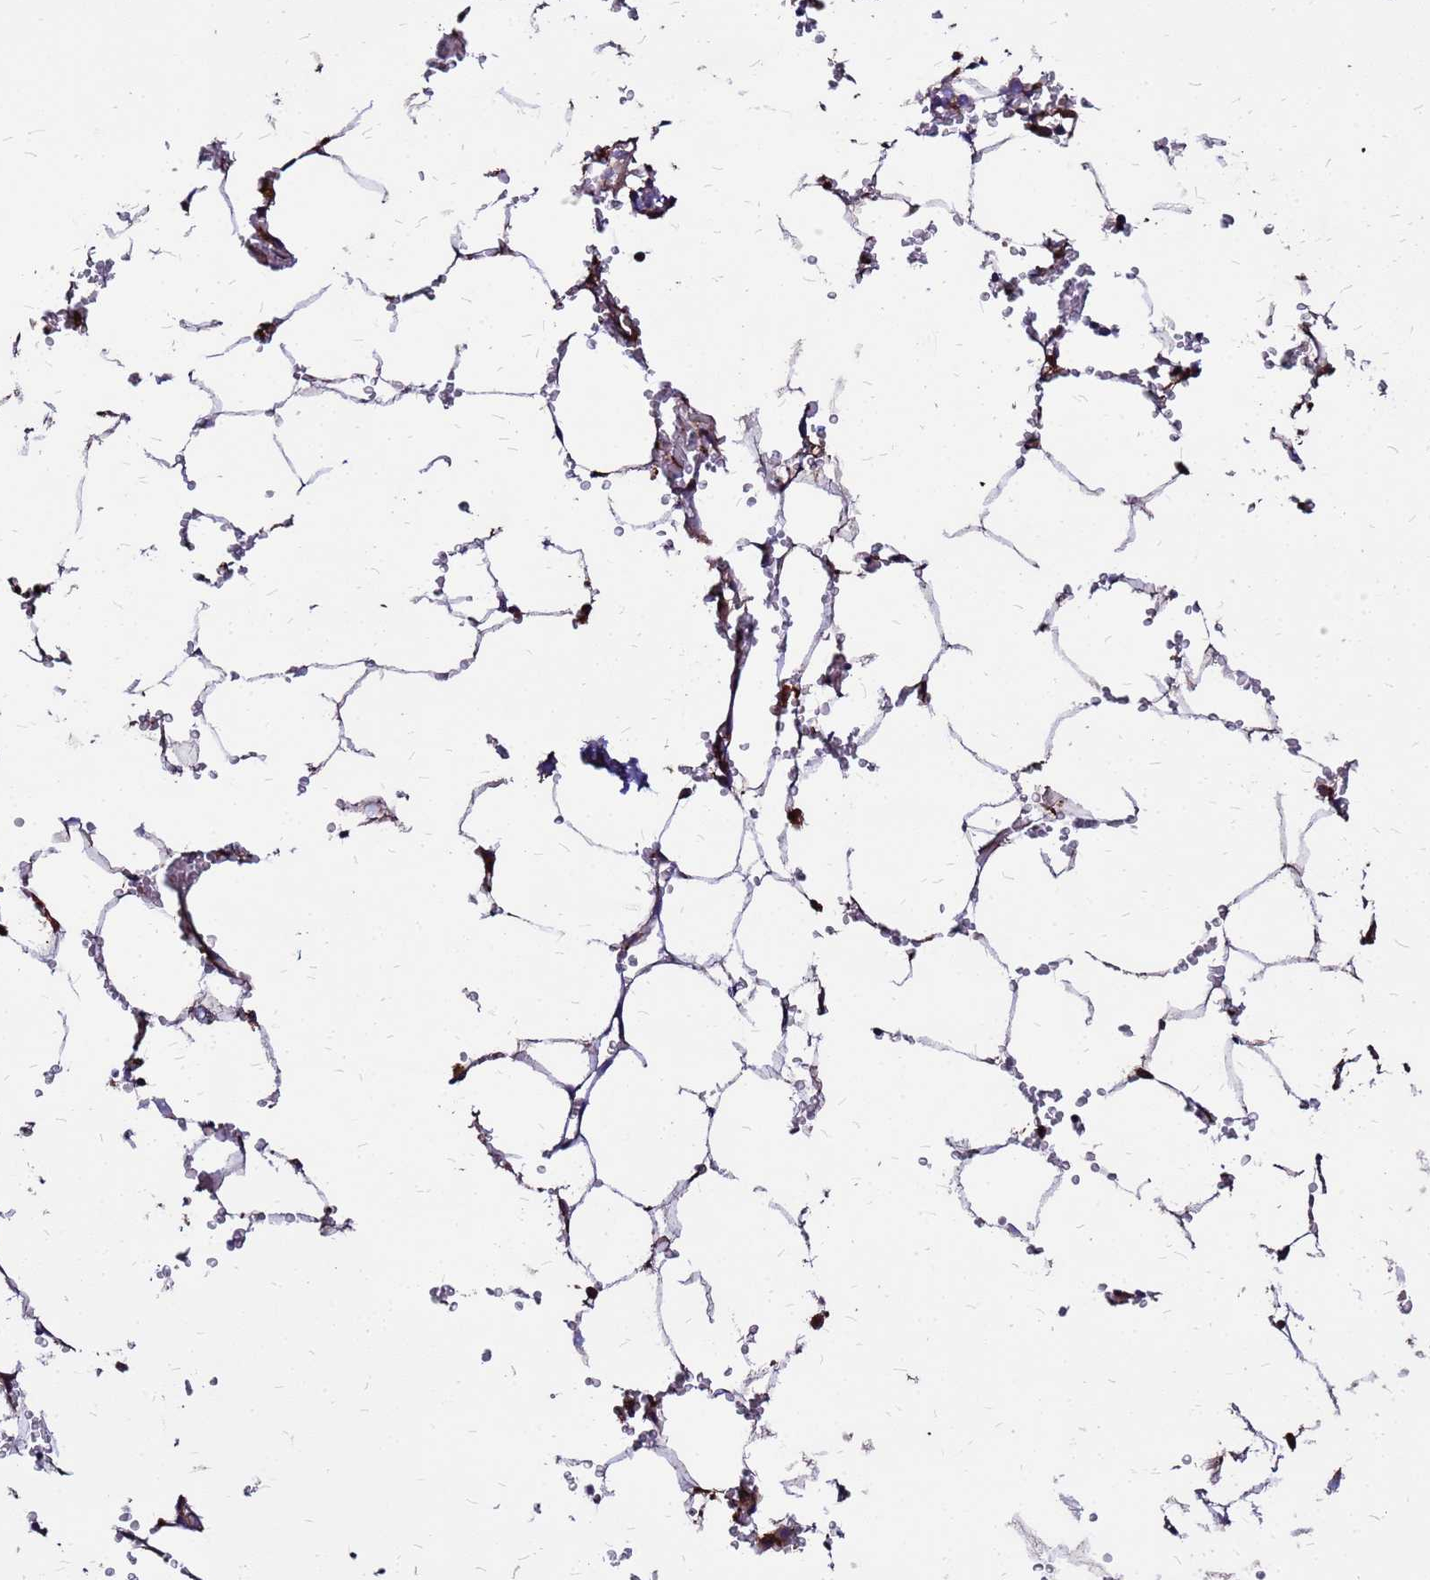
{"staining": {"intensity": "moderate", "quantity": "<25%", "location": "cytoplasmic/membranous"}, "tissue": "bone marrow", "cell_type": "Hematopoietic cells", "image_type": "normal", "snomed": [{"axis": "morphology", "description": "Normal tissue, NOS"}, {"axis": "topography", "description": "Bone marrow"}], "caption": "Human bone marrow stained for a protein (brown) displays moderate cytoplasmic/membranous positive expression in about <25% of hematopoietic cells.", "gene": "ARHGEF35", "patient": {"sex": "male", "age": 70}}